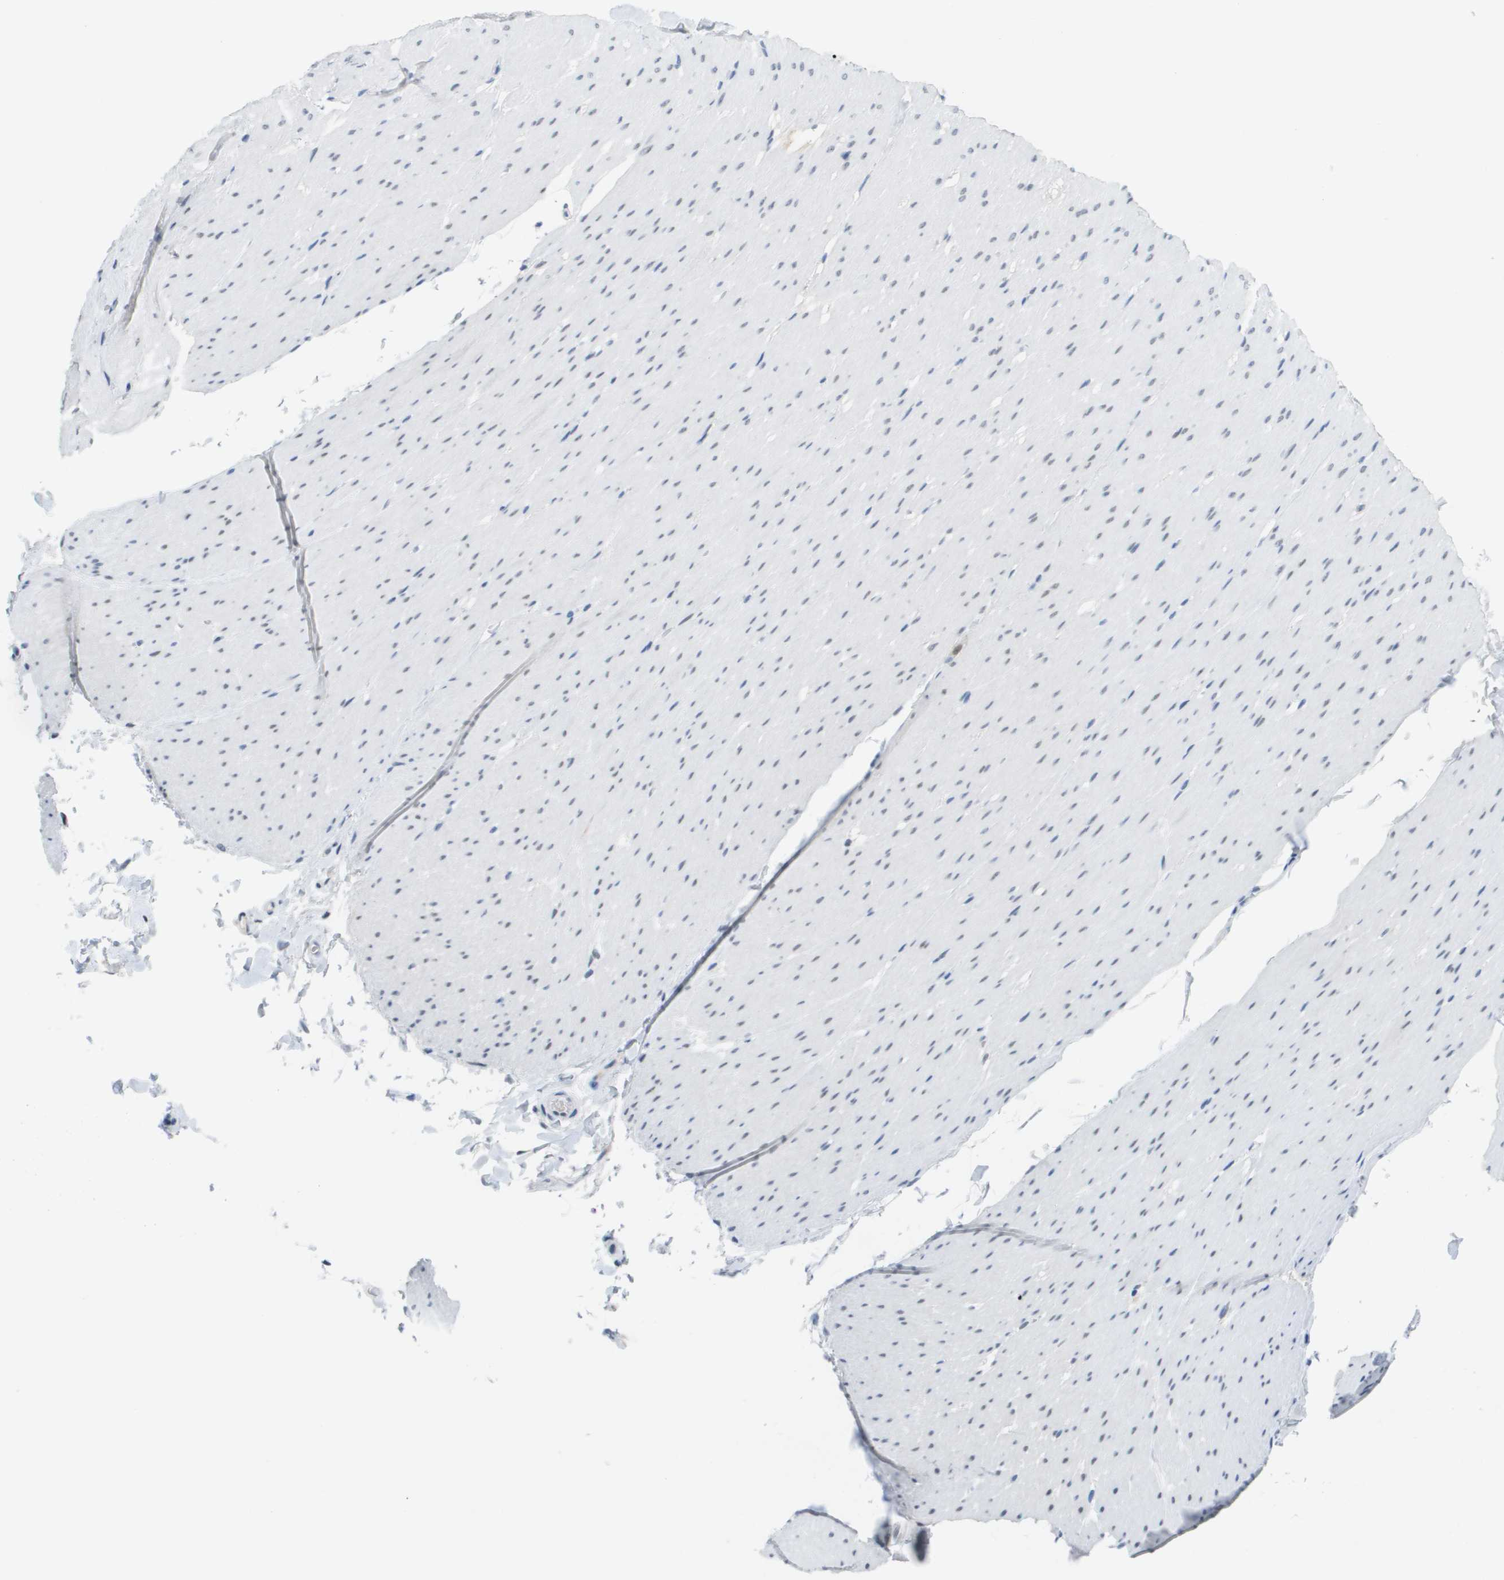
{"staining": {"intensity": "negative", "quantity": "none", "location": "none"}, "tissue": "smooth muscle", "cell_type": "Smooth muscle cells", "image_type": "normal", "snomed": [{"axis": "morphology", "description": "Normal tissue, NOS"}, {"axis": "topography", "description": "Smooth muscle"}, {"axis": "topography", "description": "Colon"}], "caption": "Immunohistochemistry photomicrograph of normal smooth muscle: human smooth muscle stained with DAB demonstrates no significant protein staining in smooth muscle cells.", "gene": "TP53RK", "patient": {"sex": "male", "age": 67}}